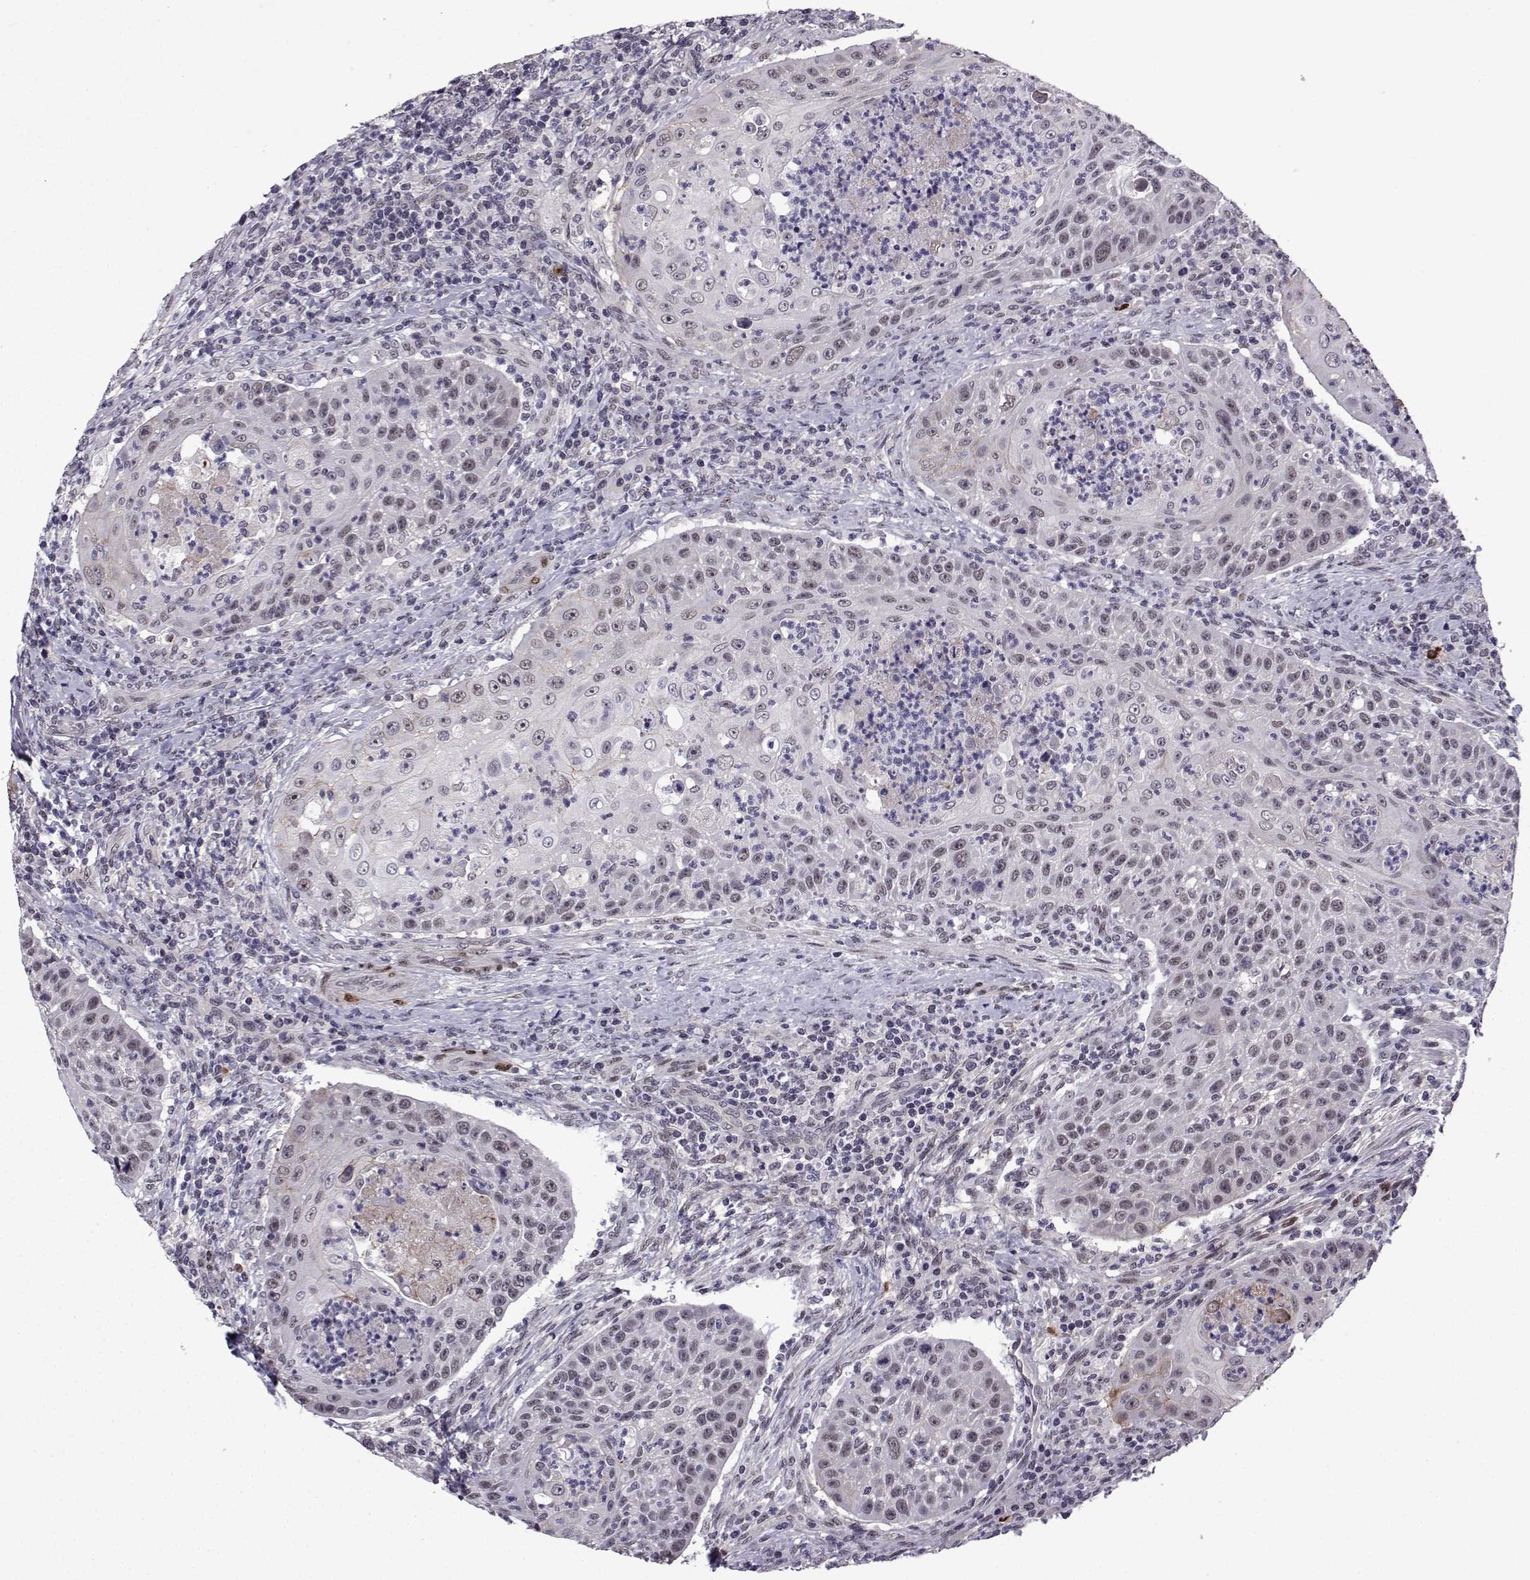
{"staining": {"intensity": "weak", "quantity": "<25%", "location": "nuclear"}, "tissue": "head and neck cancer", "cell_type": "Tumor cells", "image_type": "cancer", "snomed": [{"axis": "morphology", "description": "Squamous cell carcinoma, NOS"}, {"axis": "topography", "description": "Head-Neck"}], "caption": "This is a photomicrograph of immunohistochemistry (IHC) staining of head and neck squamous cell carcinoma, which shows no positivity in tumor cells. (Stains: DAB (3,3'-diaminobenzidine) immunohistochemistry (IHC) with hematoxylin counter stain, Microscopy: brightfield microscopy at high magnification).", "gene": "RBM24", "patient": {"sex": "male", "age": 69}}